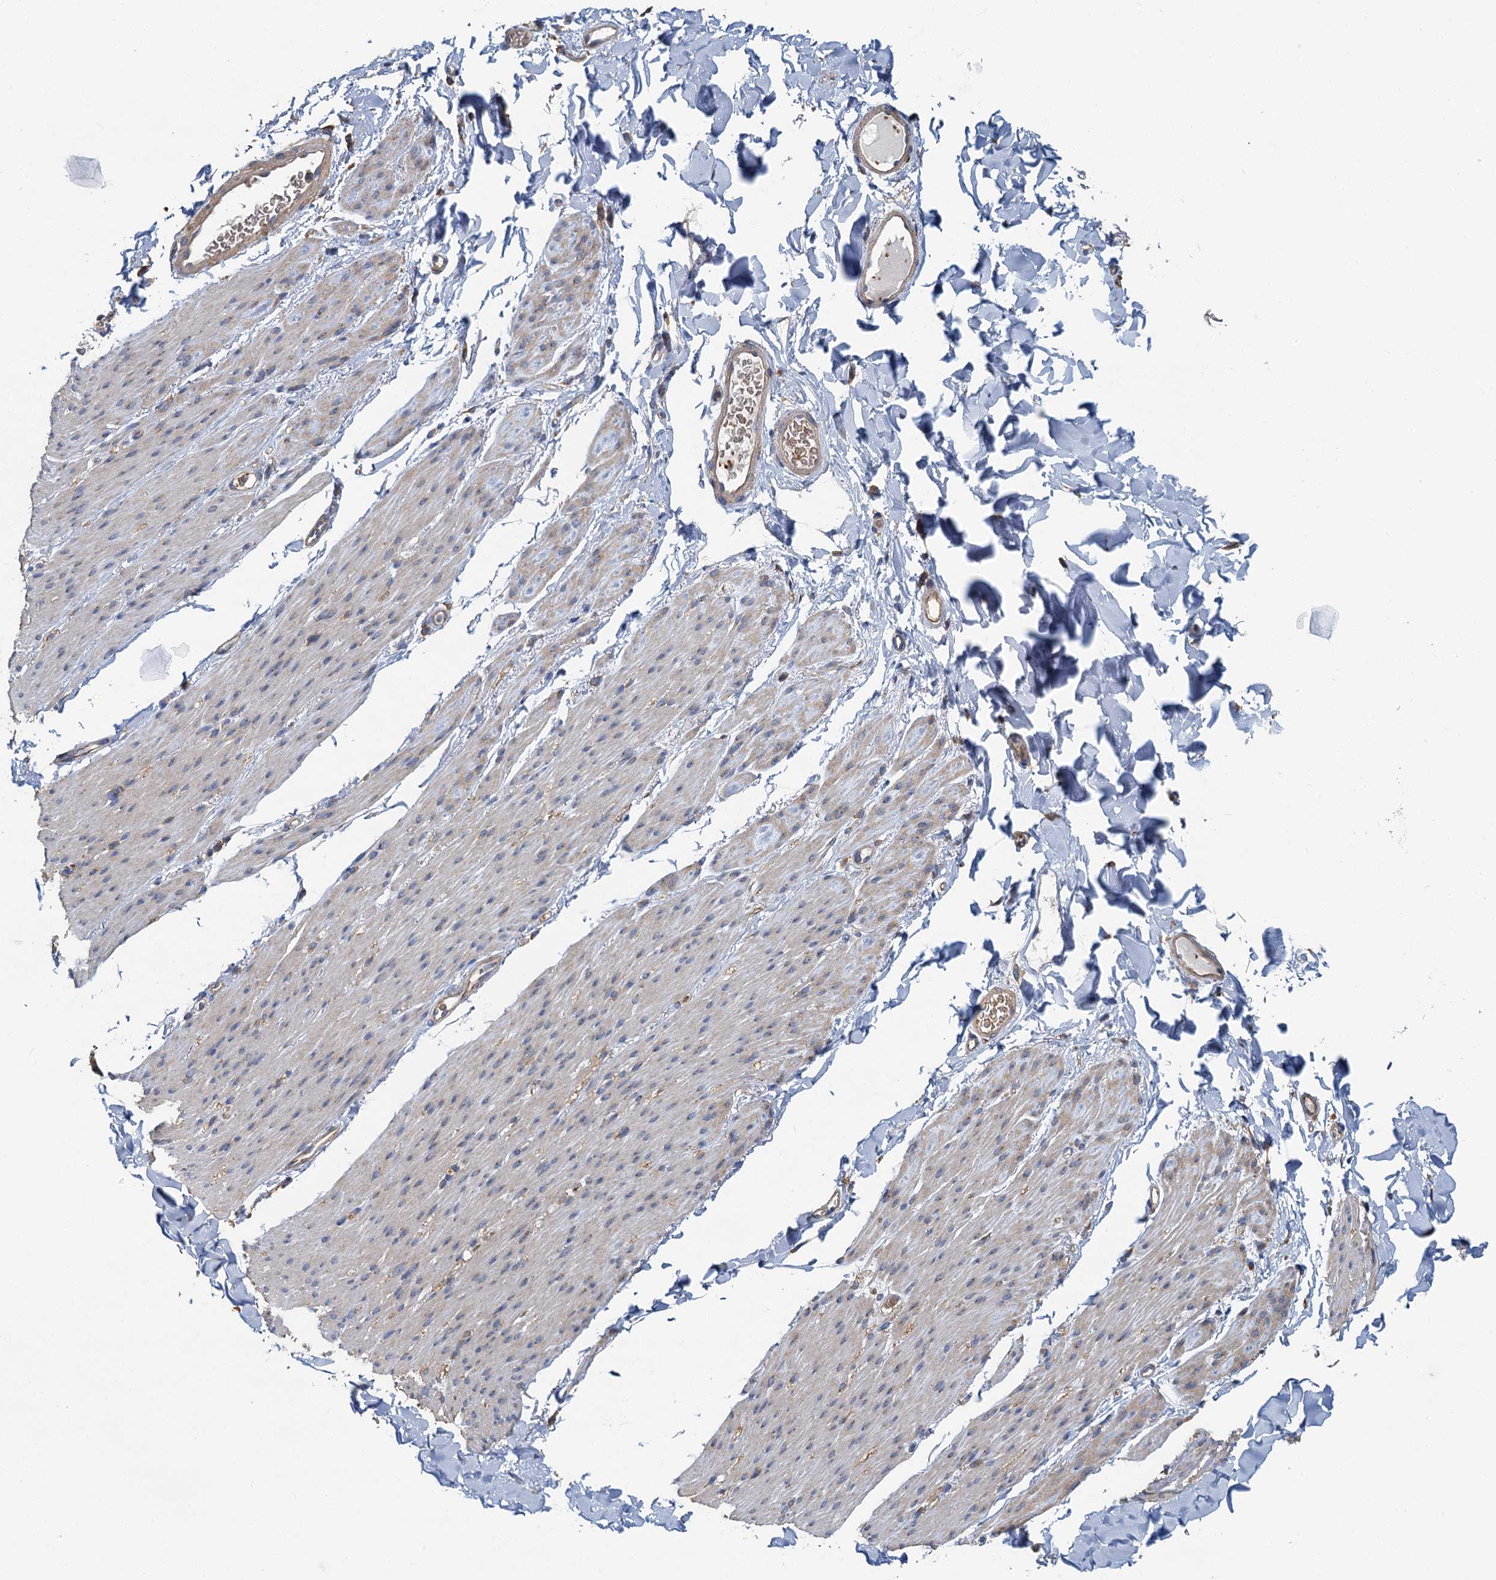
{"staining": {"intensity": "negative", "quantity": "none", "location": "none"}, "tissue": "smooth muscle", "cell_type": "Smooth muscle cells", "image_type": "normal", "snomed": [{"axis": "morphology", "description": "Normal tissue, NOS"}, {"axis": "topography", "description": "Colon"}, {"axis": "topography", "description": "Peripheral nerve tissue"}], "caption": "Immunohistochemistry of normal human smooth muscle reveals no expression in smooth muscle cells. (Stains: DAB (3,3'-diaminobenzidine) immunohistochemistry with hematoxylin counter stain, Microscopy: brightfield microscopy at high magnification).", "gene": "PPIP5K1", "patient": {"sex": "female", "age": 61}}